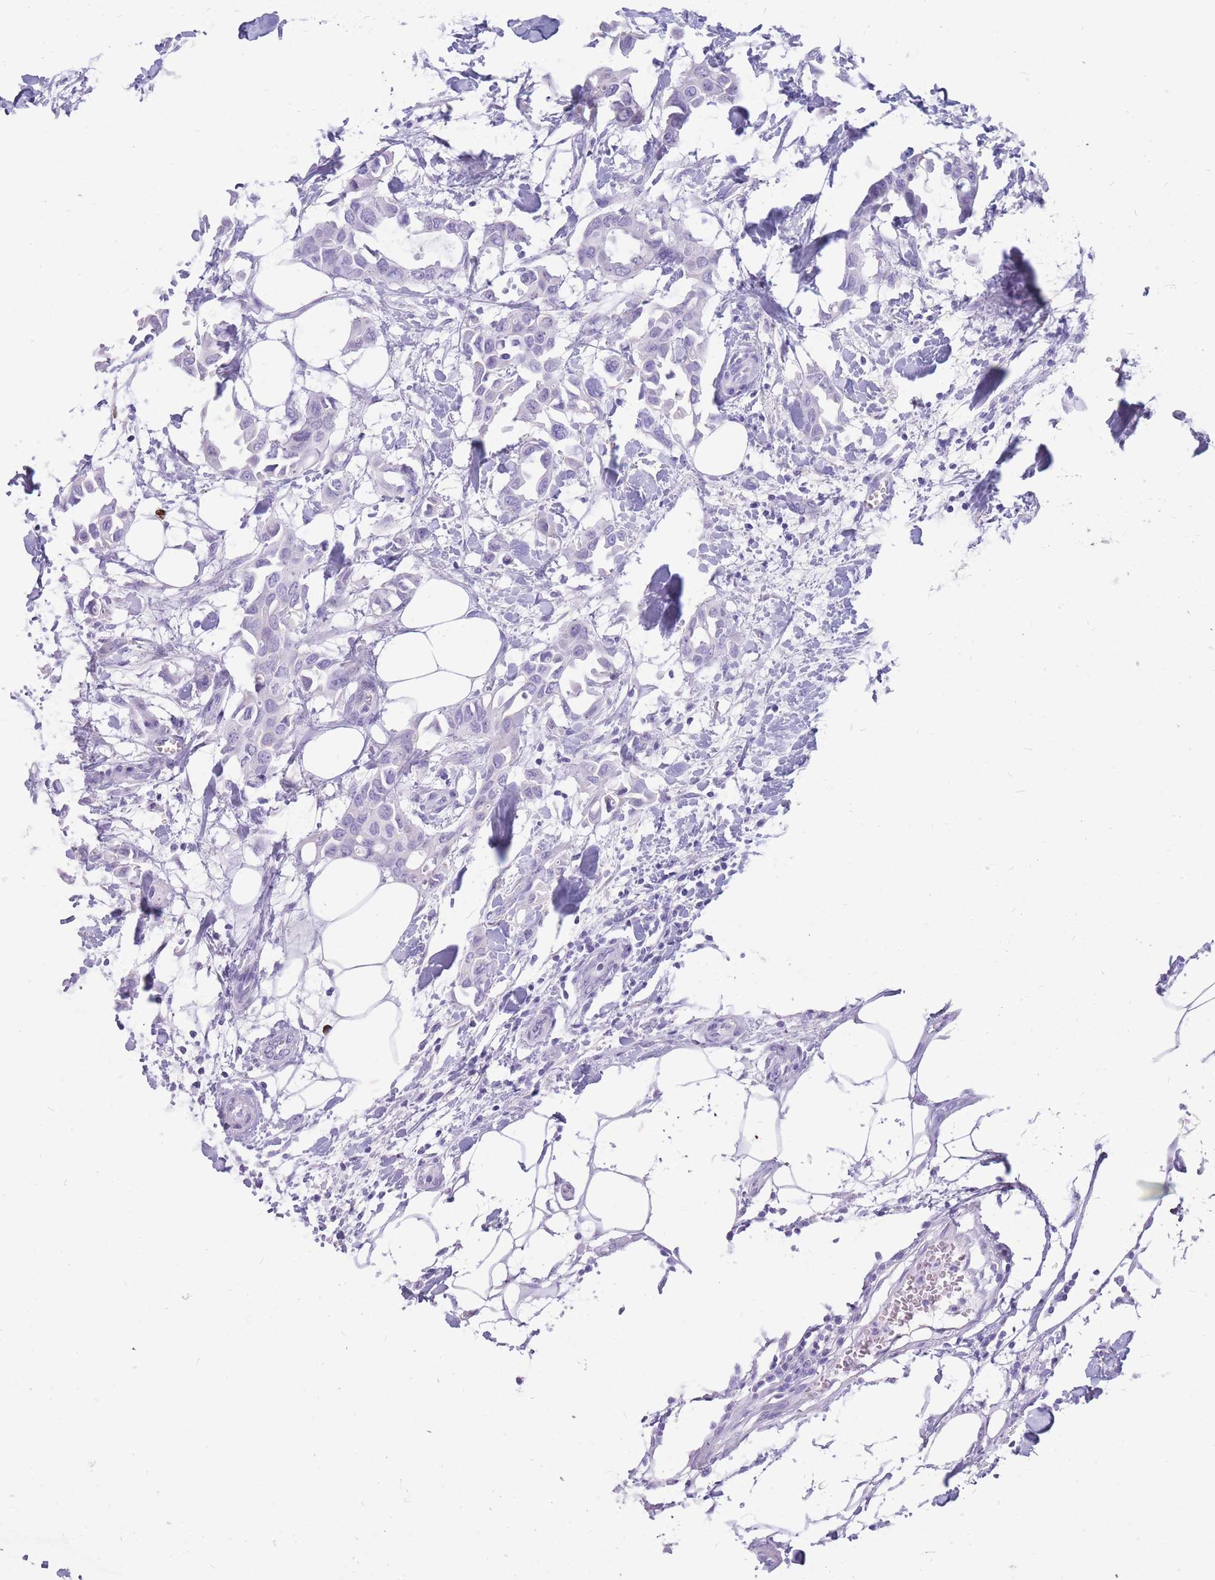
{"staining": {"intensity": "negative", "quantity": "none", "location": "none"}, "tissue": "breast cancer", "cell_type": "Tumor cells", "image_type": "cancer", "snomed": [{"axis": "morphology", "description": "Duct carcinoma"}, {"axis": "topography", "description": "Breast"}], "caption": "Immunohistochemistry (IHC) of human infiltrating ductal carcinoma (breast) exhibits no expression in tumor cells.", "gene": "ZFP37", "patient": {"sex": "female", "age": 41}}